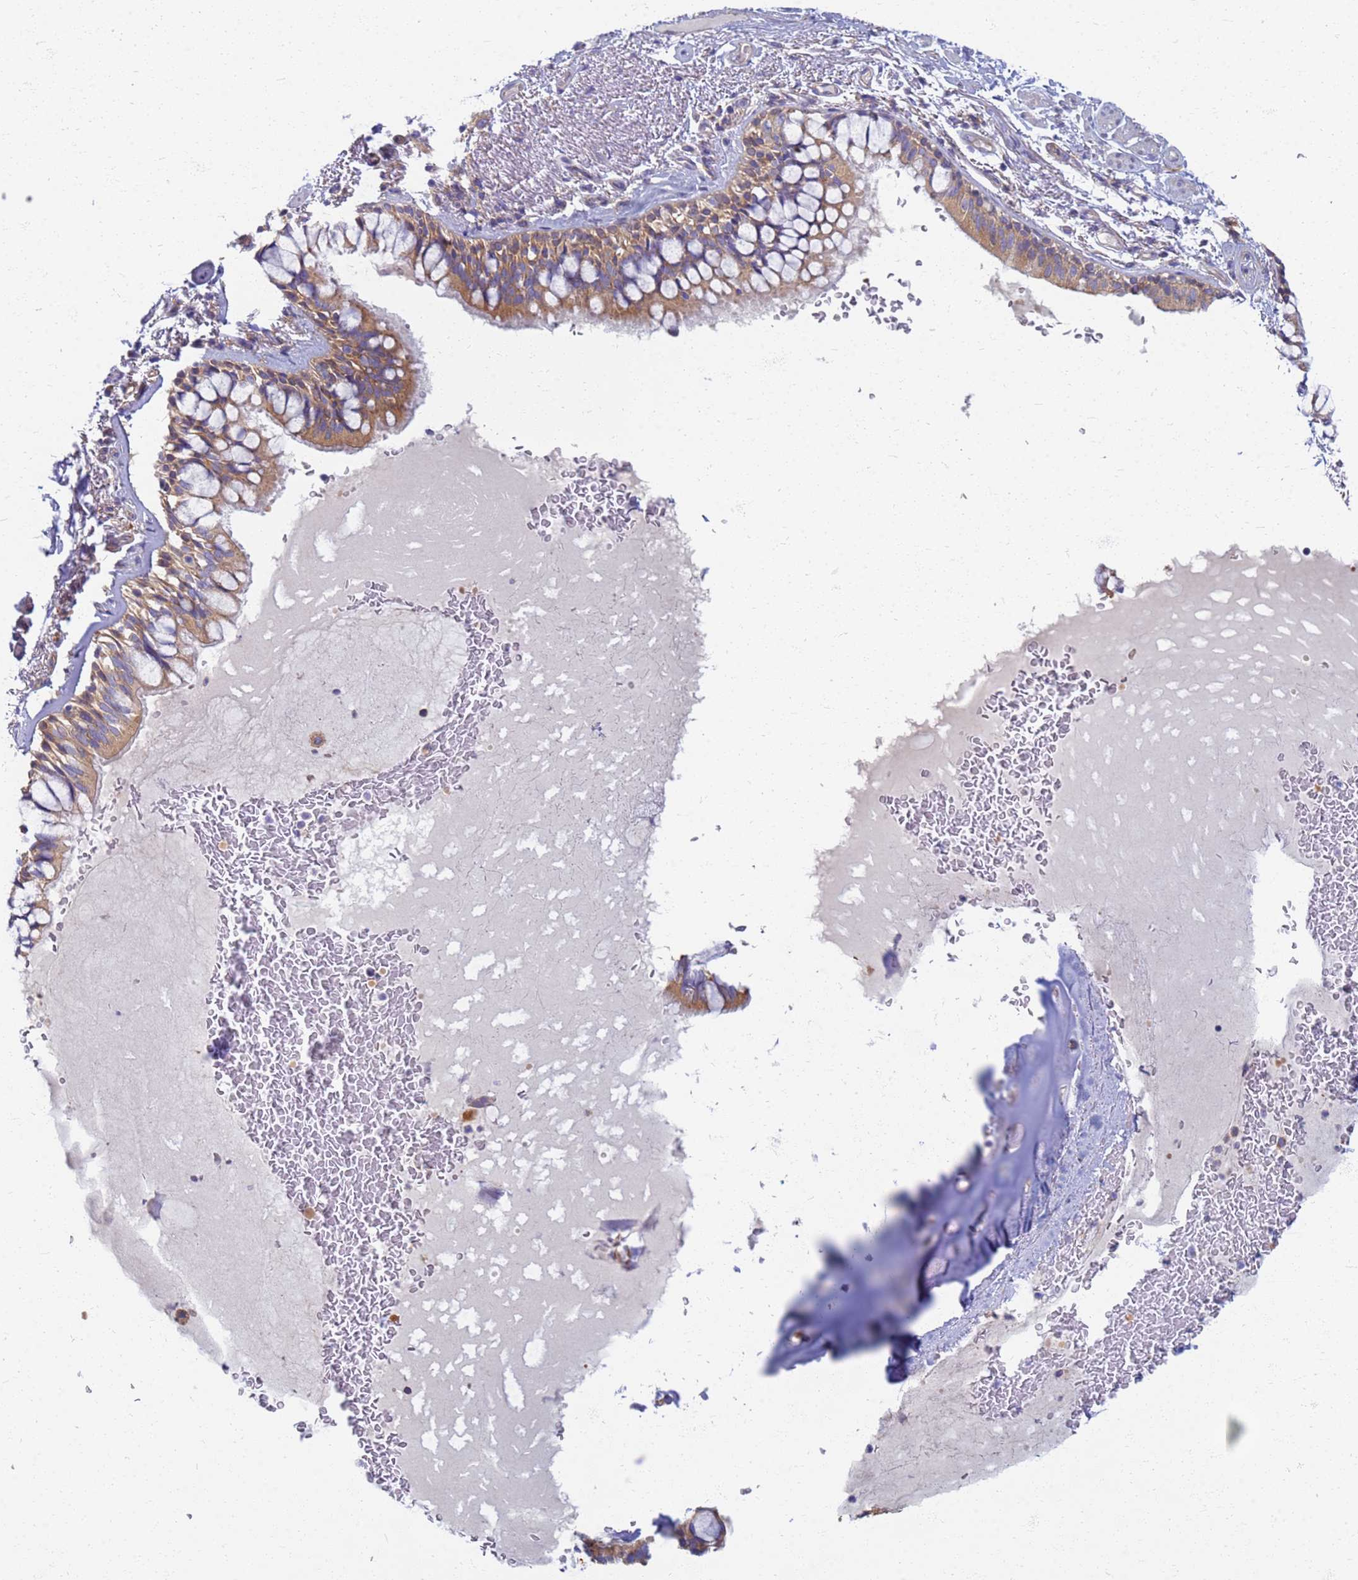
{"staining": {"intensity": "moderate", "quantity": ">75%", "location": "cytoplasmic/membranous"}, "tissue": "bronchus", "cell_type": "Respiratory epithelial cells", "image_type": "normal", "snomed": [{"axis": "morphology", "description": "Normal tissue, NOS"}, {"axis": "topography", "description": "Bronchus"}], "caption": "Protein expression by IHC shows moderate cytoplasmic/membranous positivity in about >75% of respiratory epithelial cells in unremarkable bronchus.", "gene": "EEA1", "patient": {"sex": "male", "age": 70}}